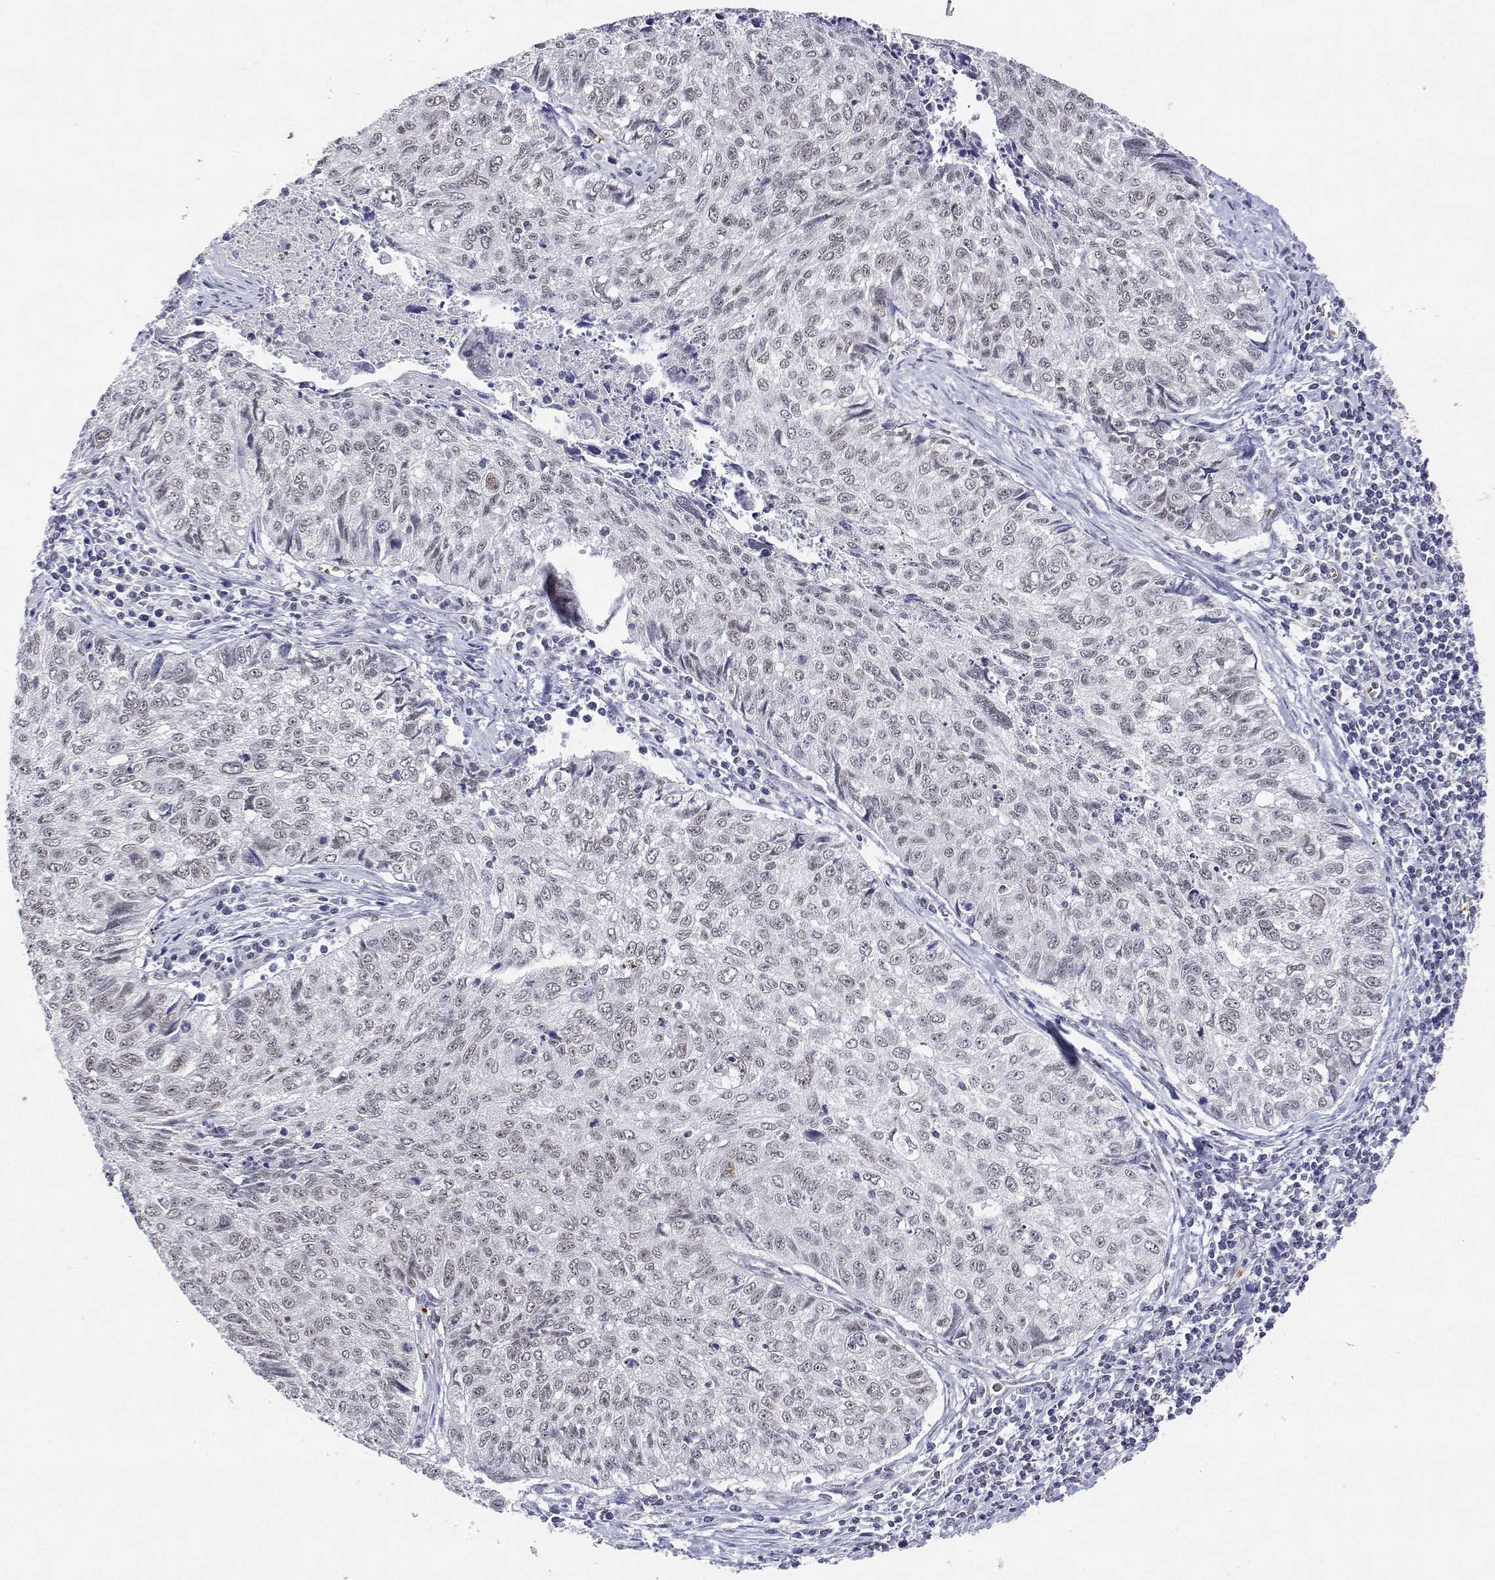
{"staining": {"intensity": "moderate", "quantity": "25%-75%", "location": "nuclear"}, "tissue": "lung cancer", "cell_type": "Tumor cells", "image_type": "cancer", "snomed": [{"axis": "morphology", "description": "Normal morphology"}, {"axis": "morphology", "description": "Aneuploidy"}, {"axis": "morphology", "description": "Squamous cell carcinoma, NOS"}, {"axis": "topography", "description": "Lymph node"}, {"axis": "topography", "description": "Lung"}], "caption": "DAB immunohistochemical staining of lung cancer exhibits moderate nuclear protein positivity in about 25%-75% of tumor cells.", "gene": "ADAR", "patient": {"sex": "female", "age": 76}}